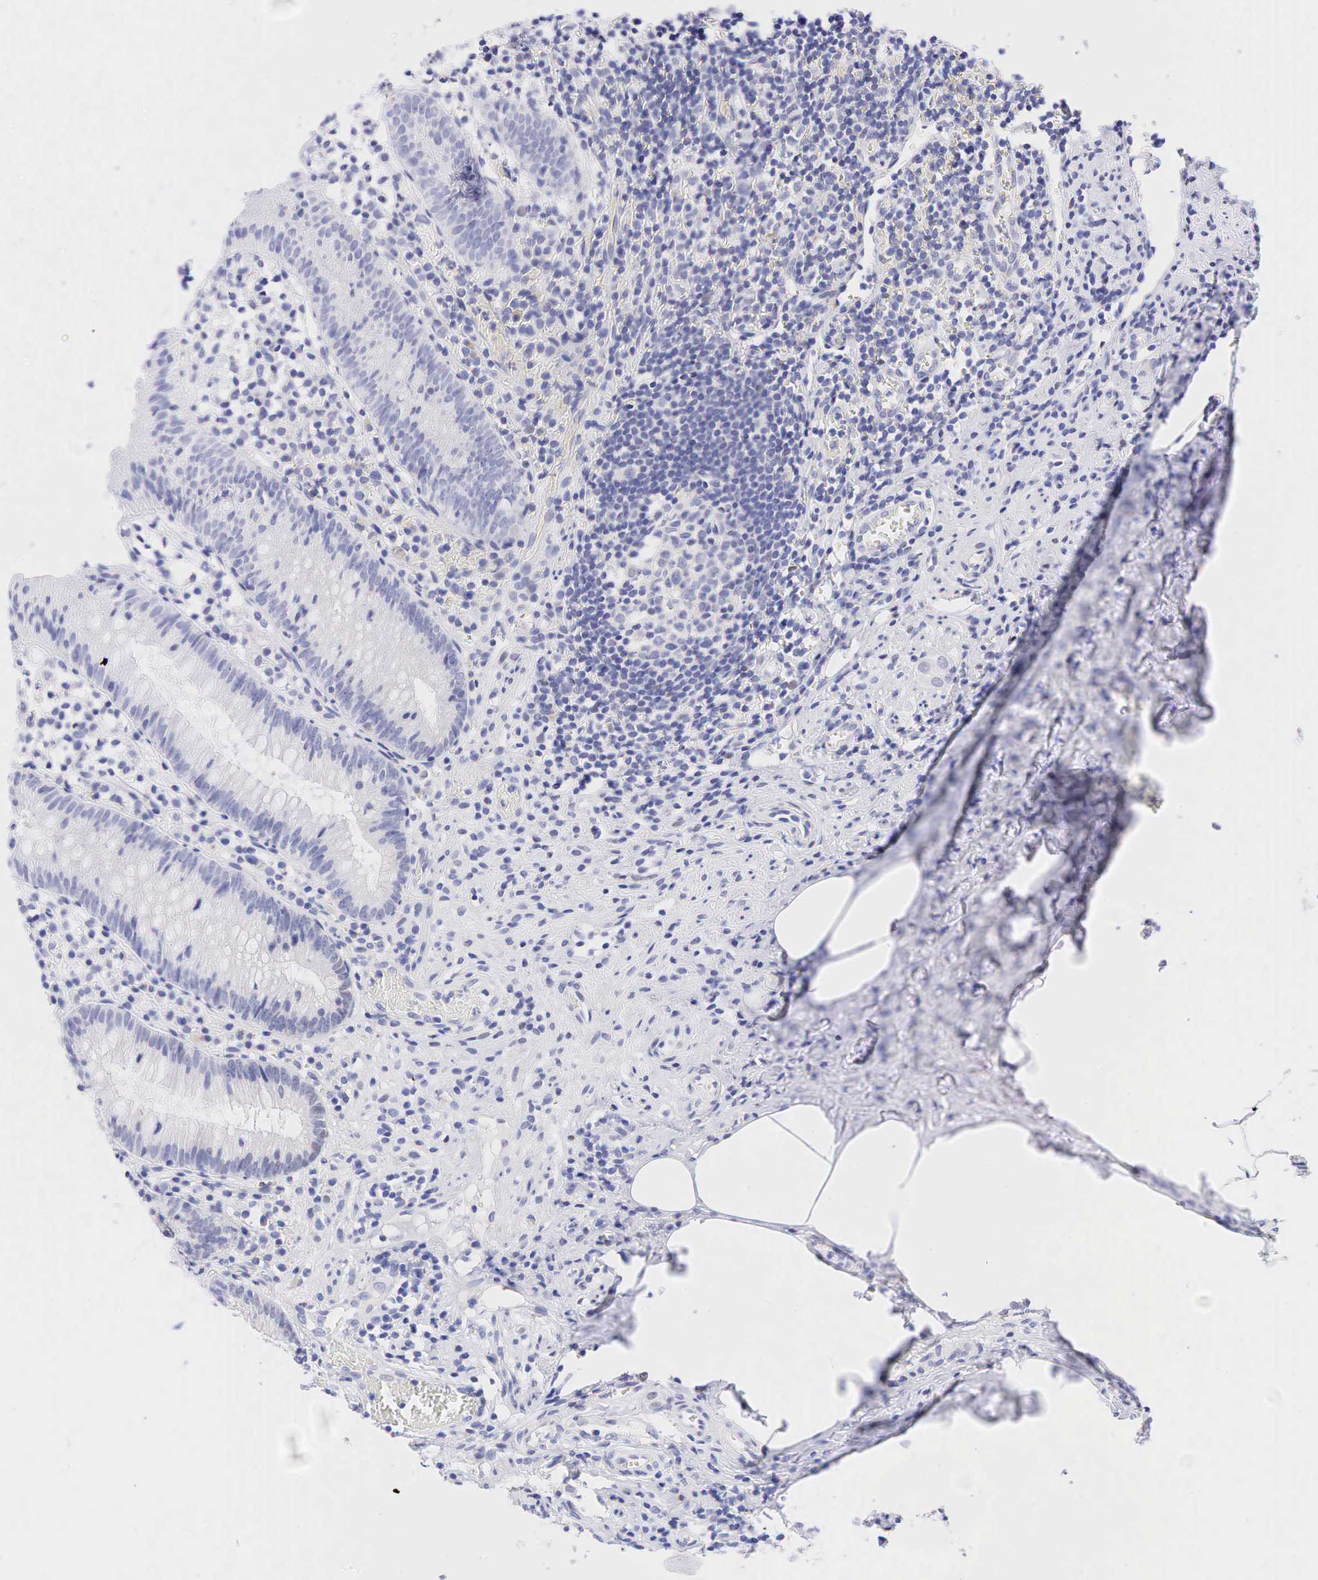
{"staining": {"intensity": "negative", "quantity": "none", "location": "none"}, "tissue": "appendix", "cell_type": "Glandular cells", "image_type": "normal", "snomed": [{"axis": "morphology", "description": "Normal tissue, NOS"}, {"axis": "topography", "description": "Appendix"}], "caption": "A micrograph of human appendix is negative for staining in glandular cells. The staining is performed using DAB brown chromogen with nuclei counter-stained in using hematoxylin.", "gene": "AR", "patient": {"sex": "male", "age": 25}}